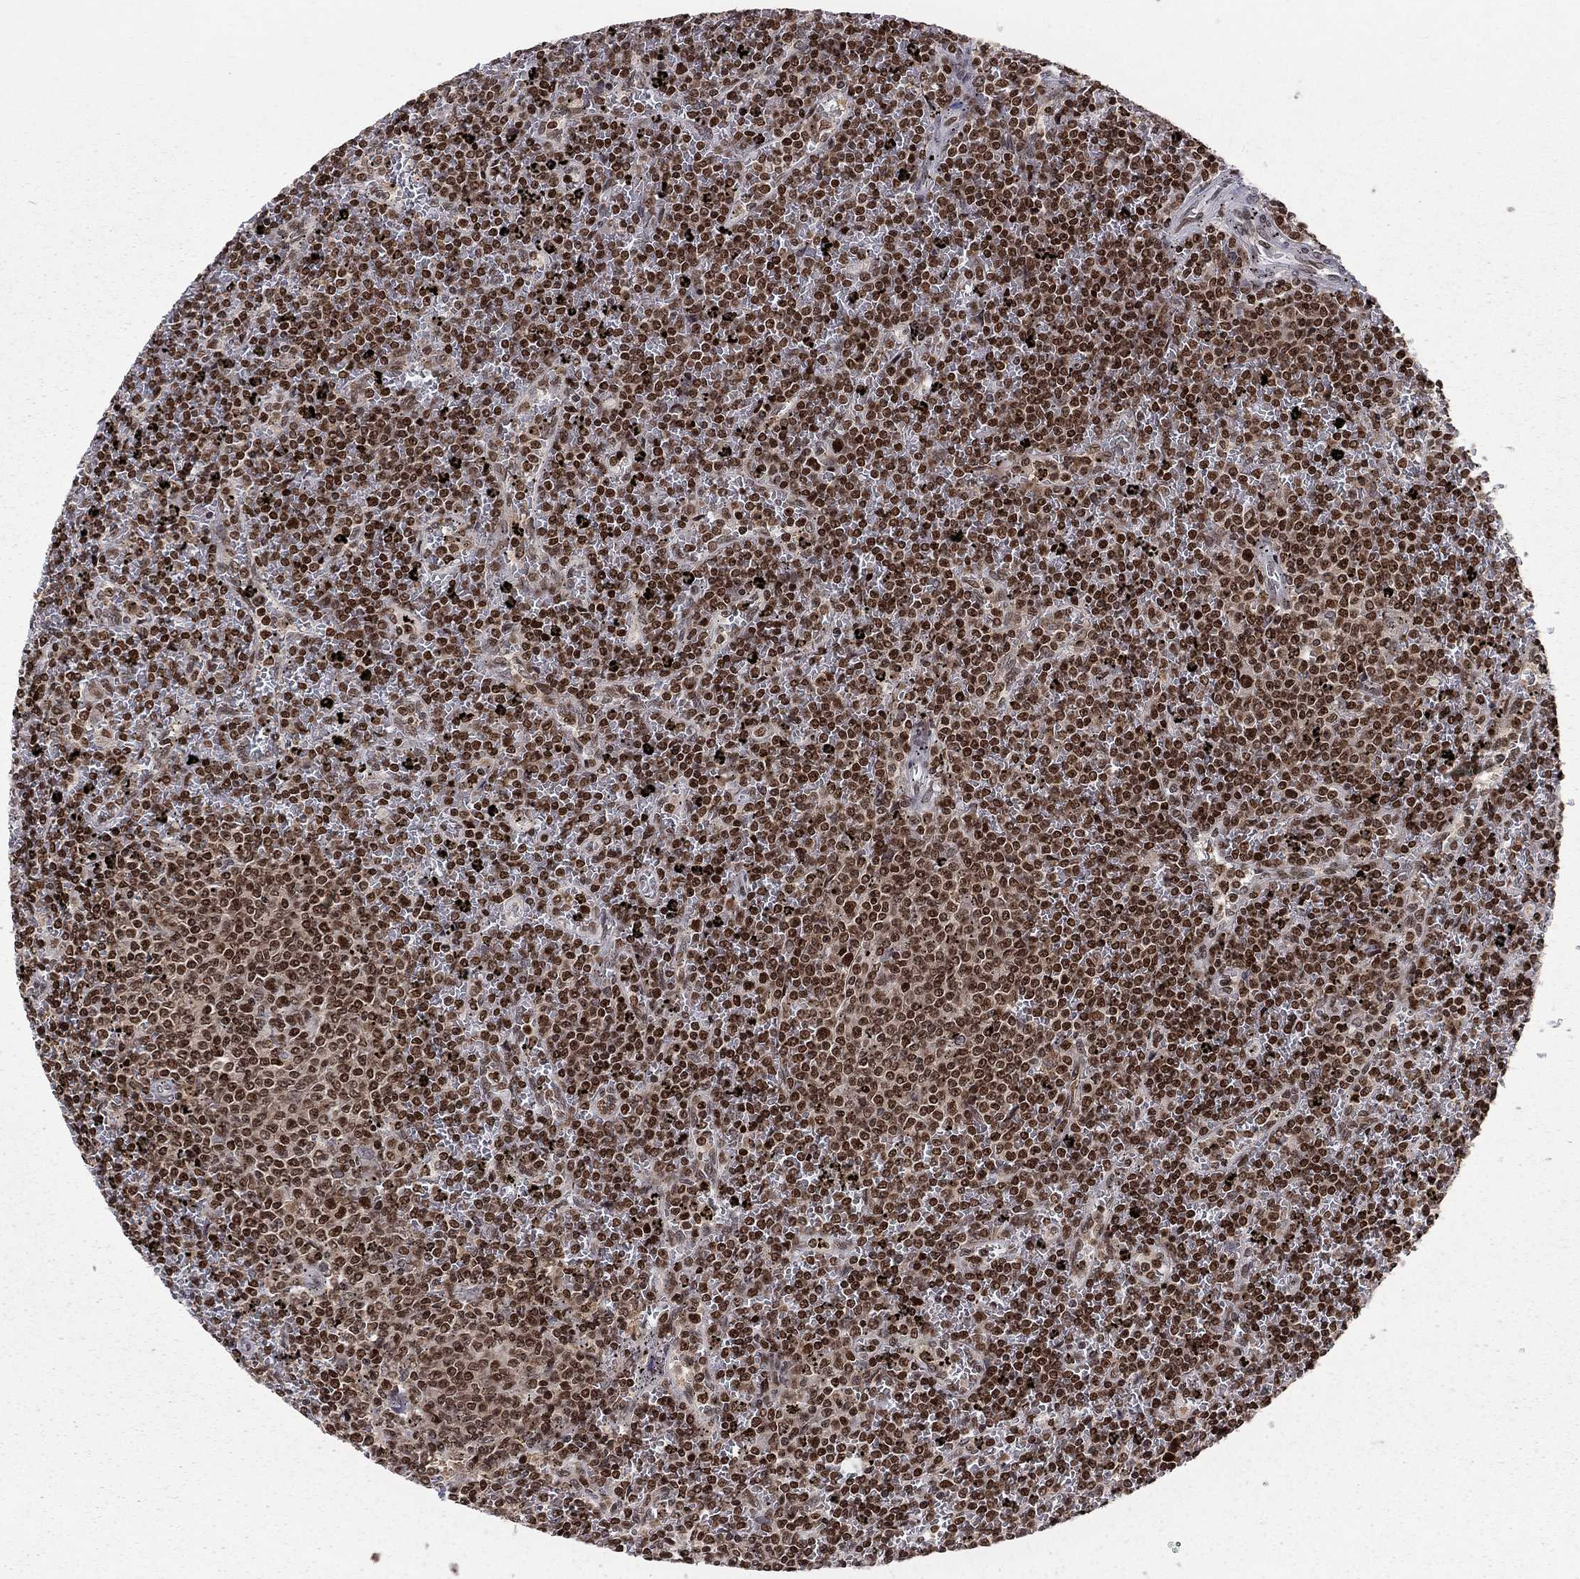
{"staining": {"intensity": "strong", "quantity": ">75%", "location": "nuclear"}, "tissue": "lymphoma", "cell_type": "Tumor cells", "image_type": "cancer", "snomed": [{"axis": "morphology", "description": "Malignant lymphoma, non-Hodgkin's type, Low grade"}, {"axis": "topography", "description": "Spleen"}], "caption": "Protein staining shows strong nuclear staining in about >75% of tumor cells in lymphoma. (Brightfield microscopy of DAB IHC at high magnification).", "gene": "RNASEH2C", "patient": {"sex": "female", "age": 77}}